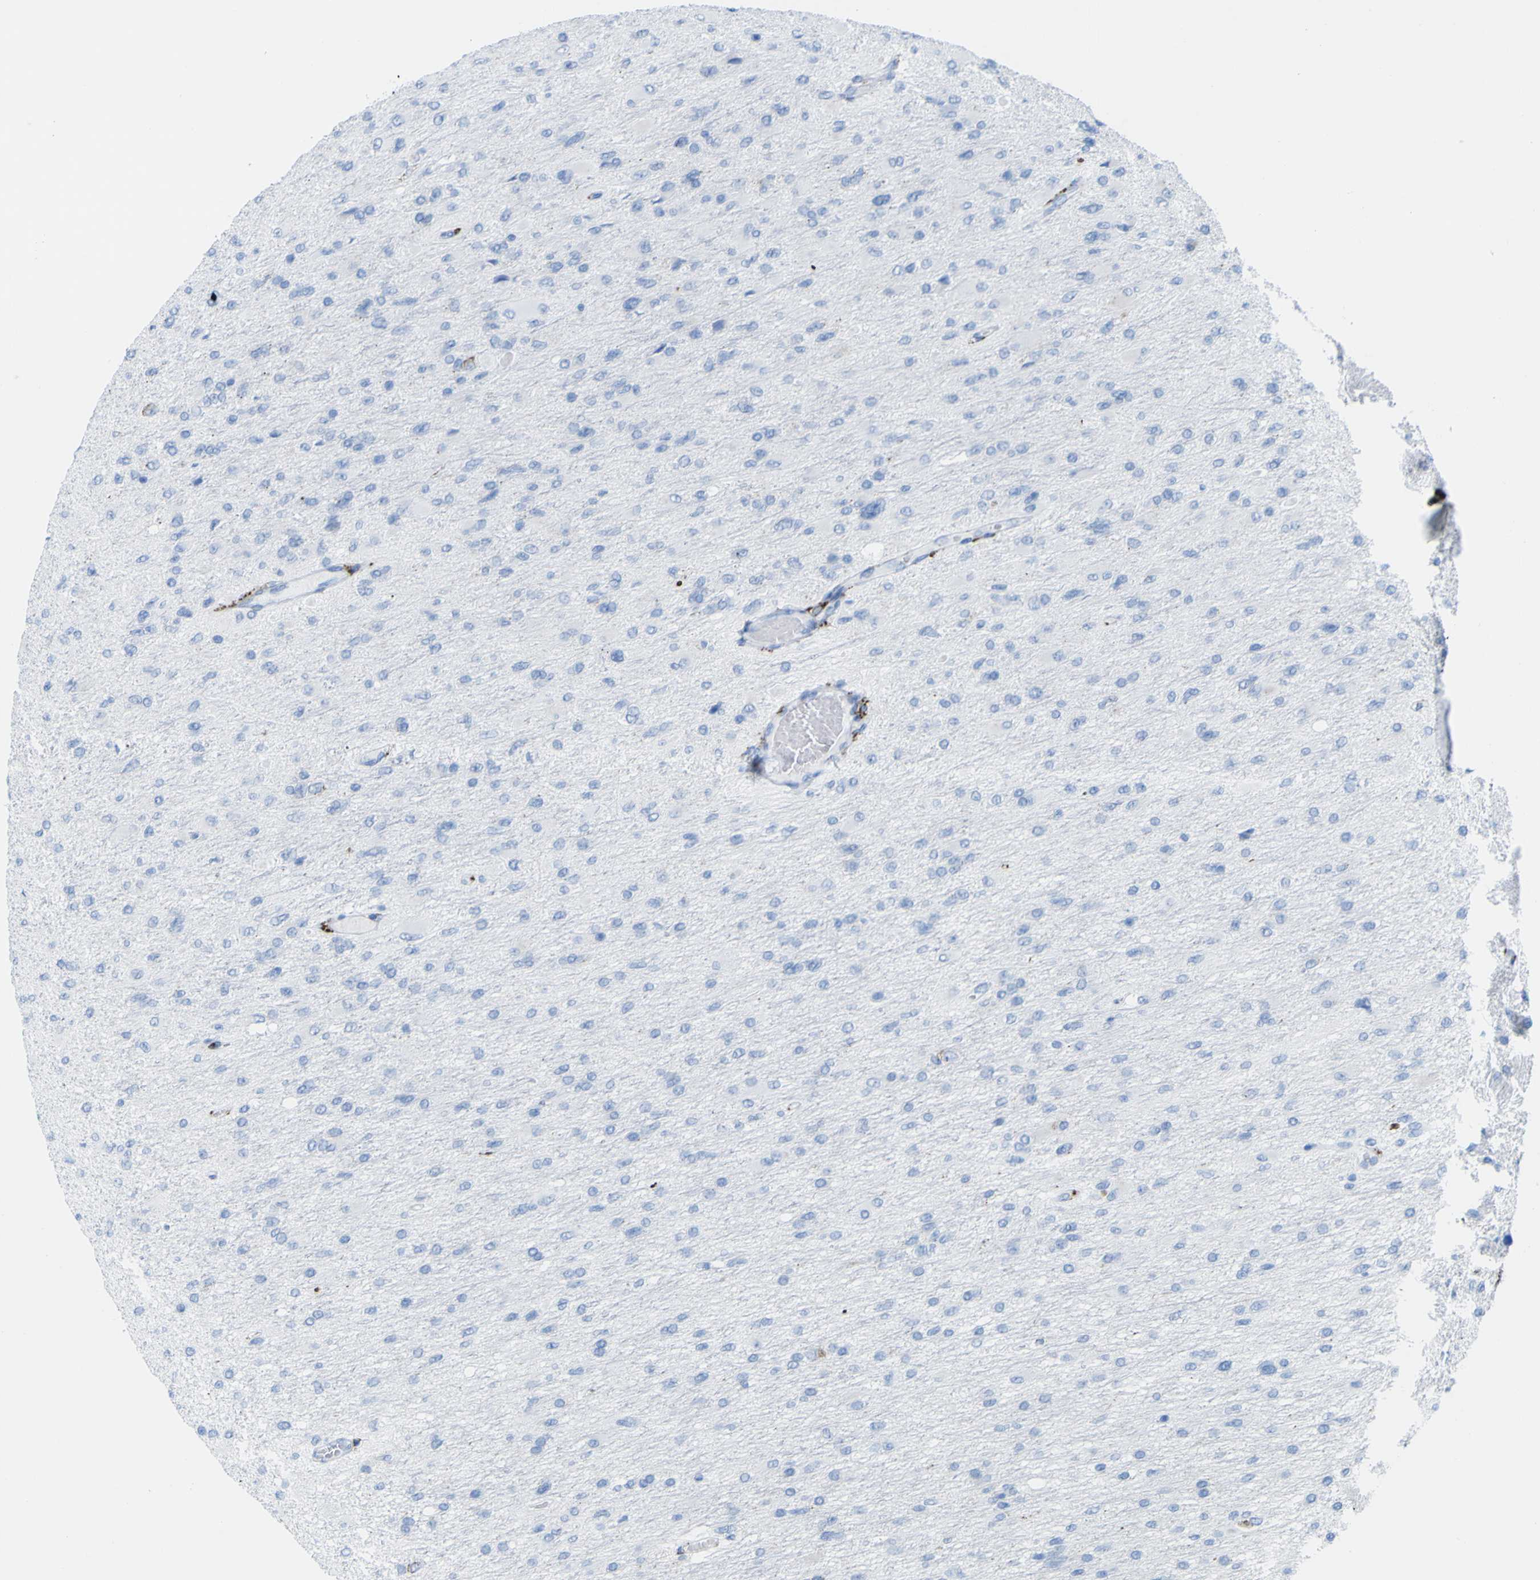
{"staining": {"intensity": "negative", "quantity": "none", "location": "none"}, "tissue": "glioma", "cell_type": "Tumor cells", "image_type": "cancer", "snomed": [{"axis": "morphology", "description": "Glioma, malignant, High grade"}, {"axis": "topography", "description": "Cerebral cortex"}], "caption": "This is an IHC micrograph of glioma. There is no expression in tumor cells.", "gene": "PLD3", "patient": {"sex": "female", "age": 36}}